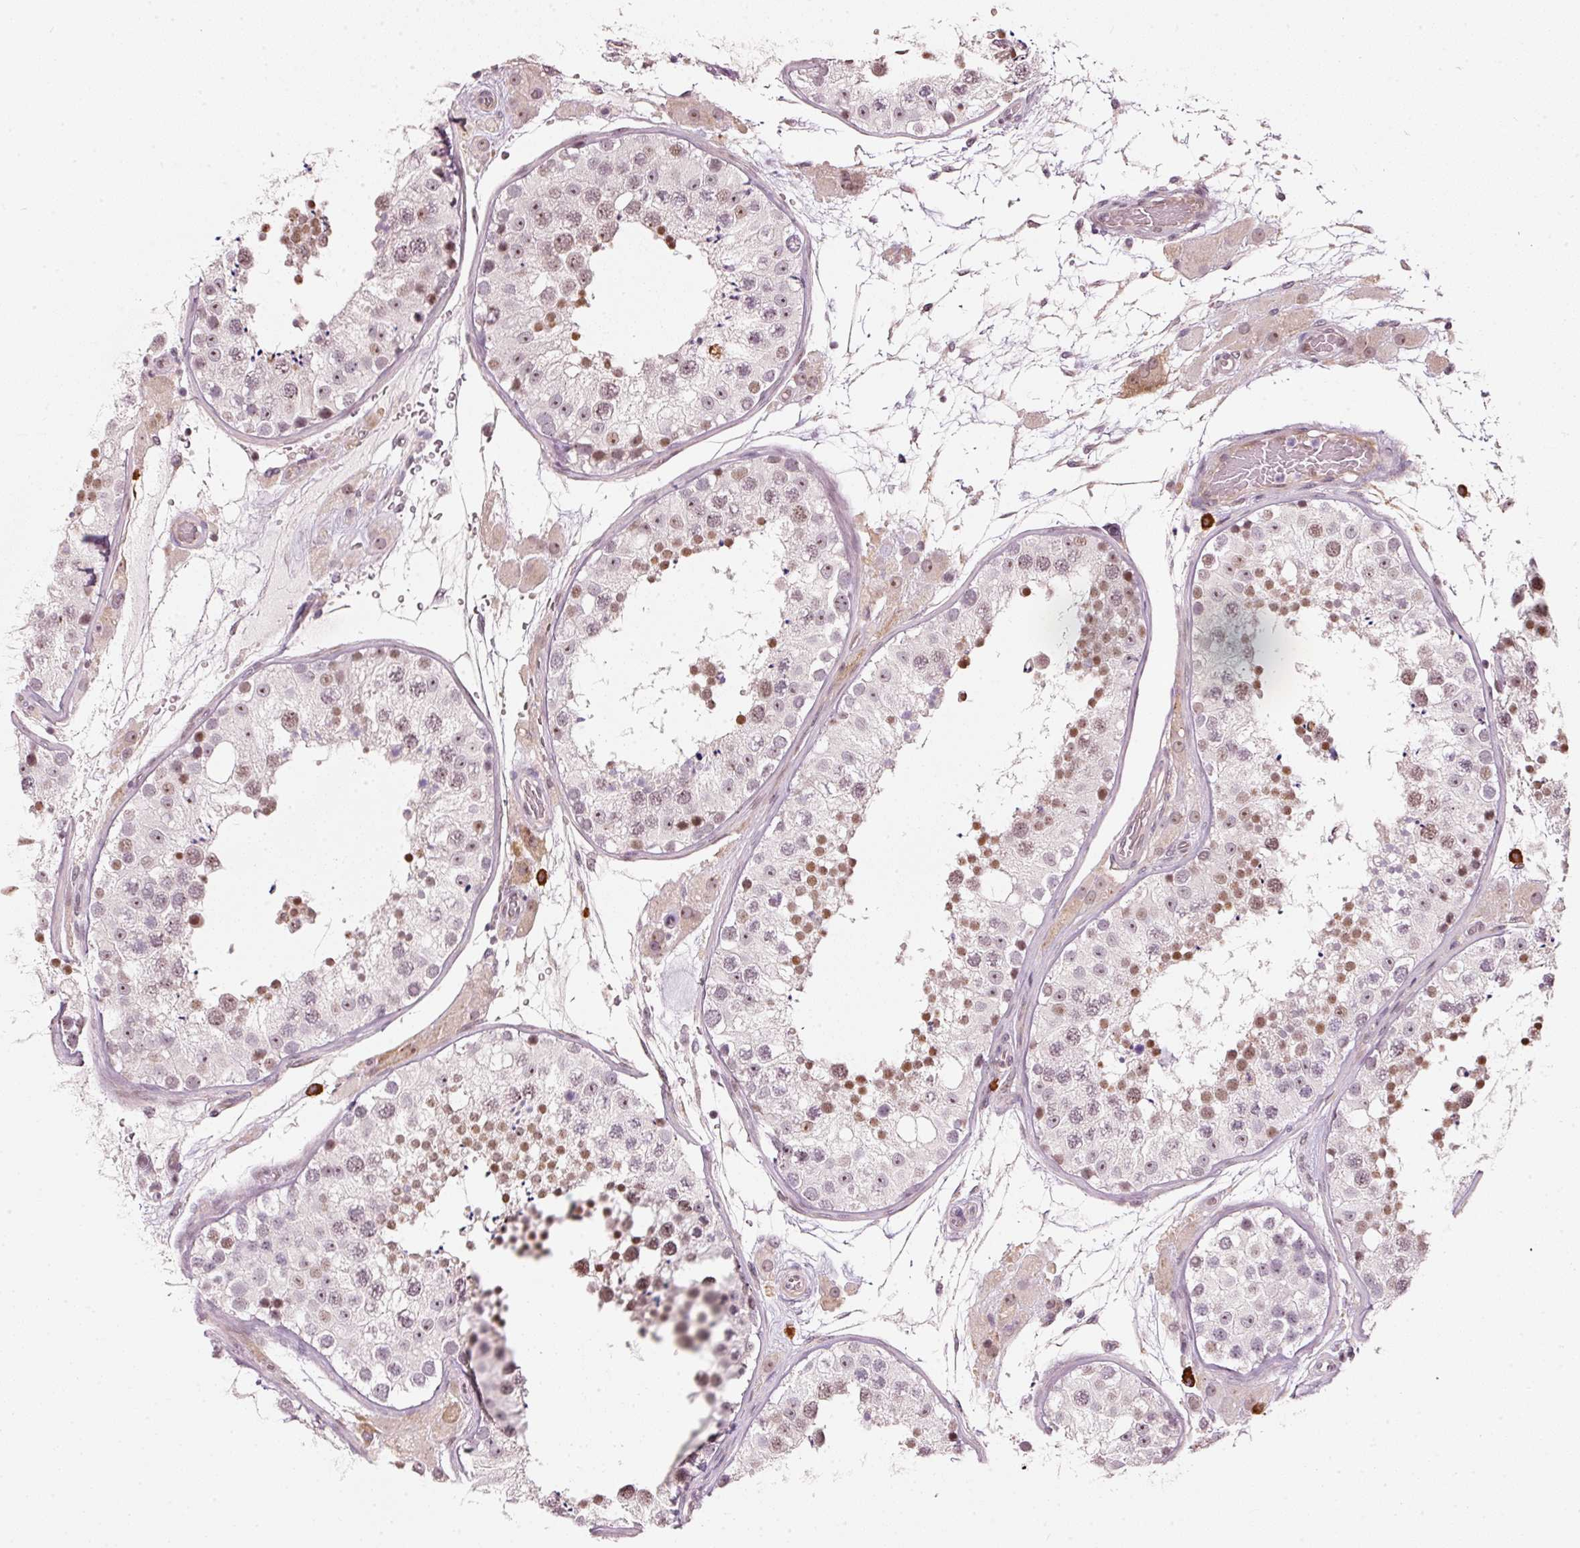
{"staining": {"intensity": "moderate", "quantity": ">75%", "location": "nuclear"}, "tissue": "testis", "cell_type": "Cells in seminiferous ducts", "image_type": "normal", "snomed": [{"axis": "morphology", "description": "Normal tissue, NOS"}, {"axis": "topography", "description": "Testis"}], "caption": "The immunohistochemical stain labels moderate nuclear staining in cells in seminiferous ducts of benign testis. (Brightfield microscopy of DAB IHC at high magnification).", "gene": "MXRA8", "patient": {"sex": "male", "age": 26}}